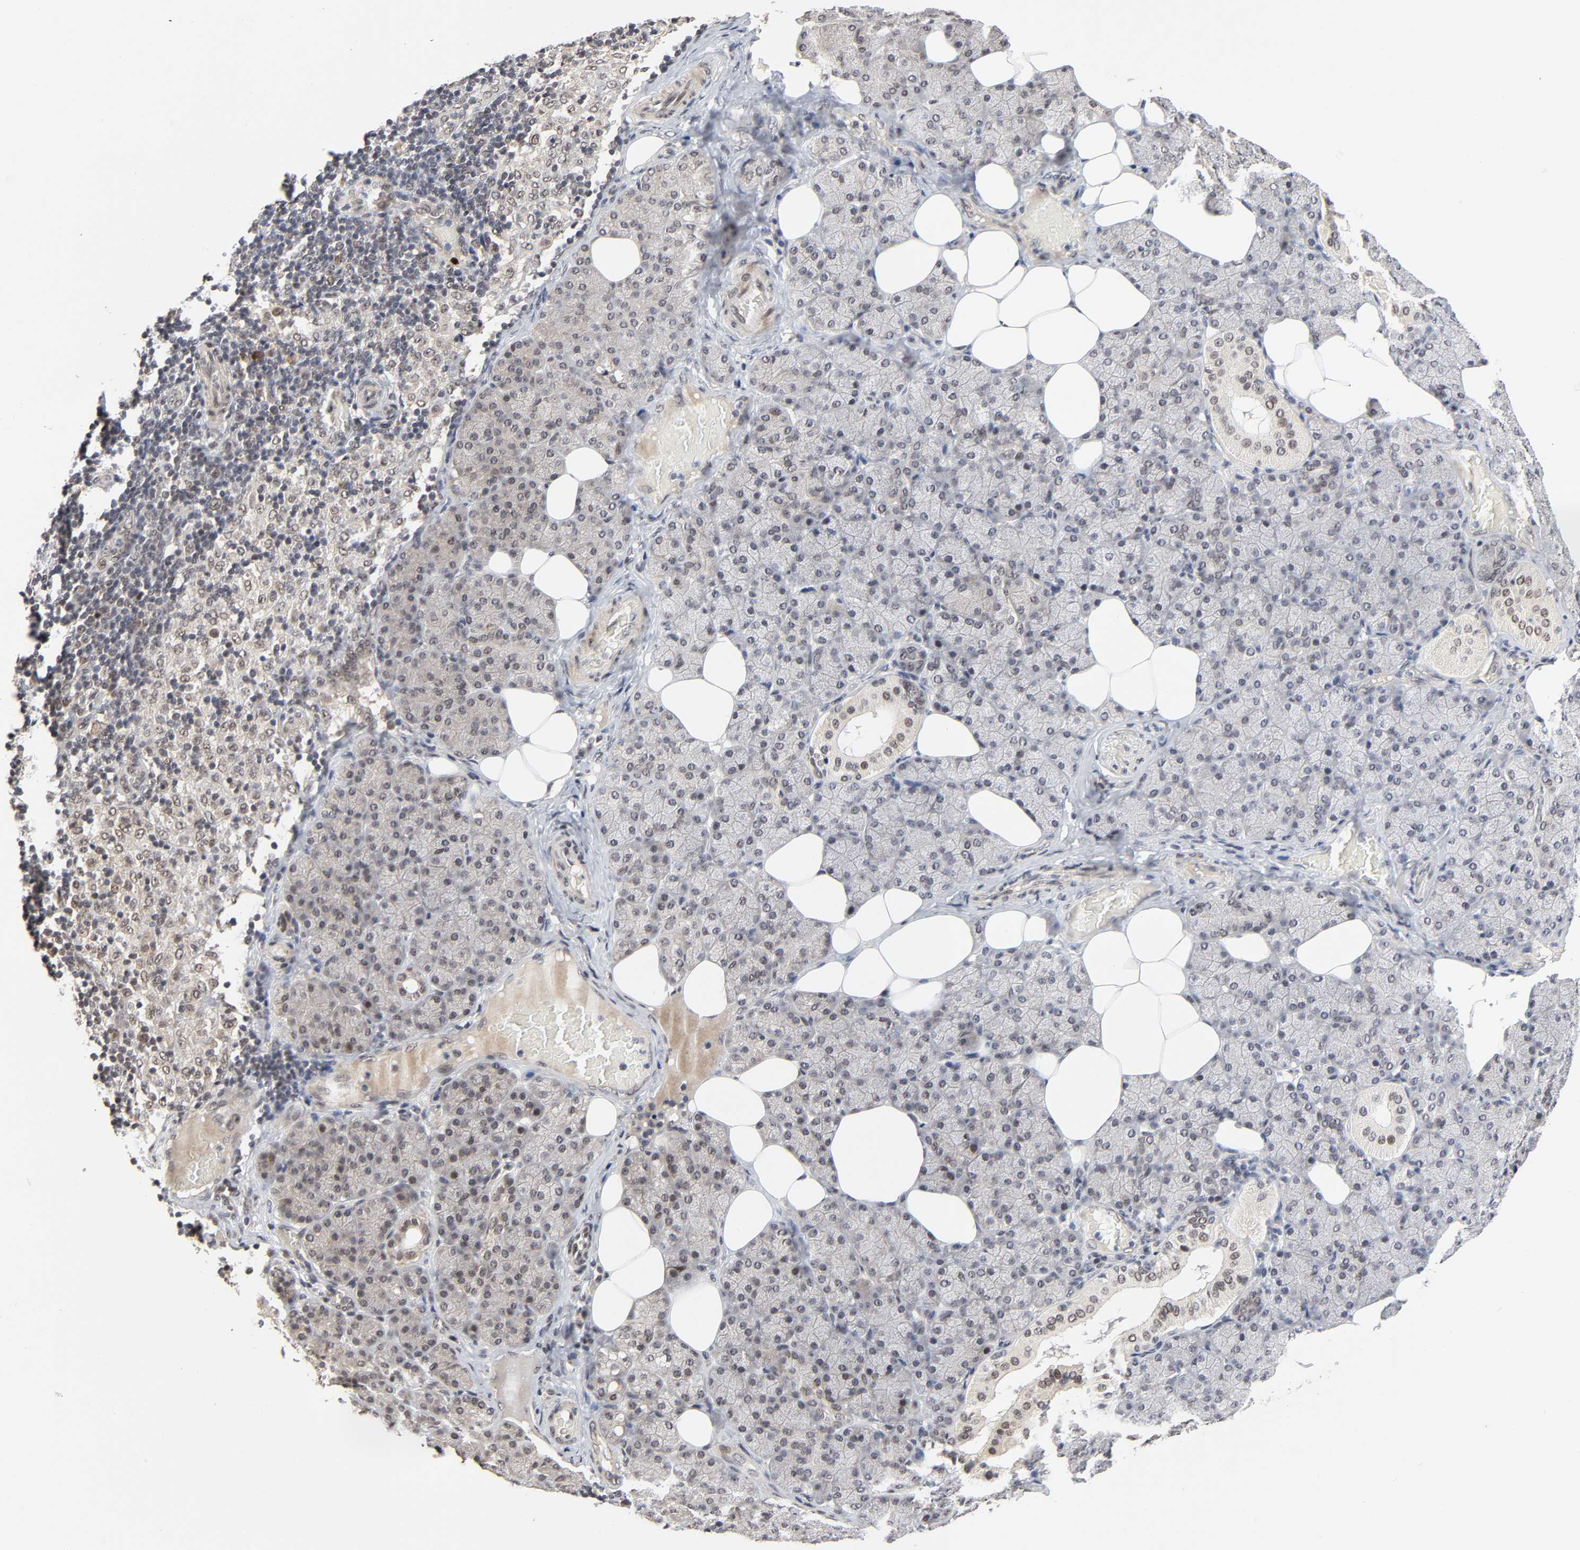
{"staining": {"intensity": "moderate", "quantity": ">75%", "location": "cytoplasmic/membranous,nuclear"}, "tissue": "salivary gland", "cell_type": "Glandular cells", "image_type": "normal", "snomed": [{"axis": "morphology", "description": "Normal tissue, NOS"}, {"axis": "topography", "description": "Lymph node"}, {"axis": "topography", "description": "Salivary gland"}], "caption": "Immunohistochemistry (DAB (3,3'-diaminobenzidine)) staining of unremarkable salivary gland exhibits moderate cytoplasmic/membranous,nuclear protein positivity in approximately >75% of glandular cells.", "gene": "ZKSCAN8", "patient": {"sex": "male", "age": 8}}